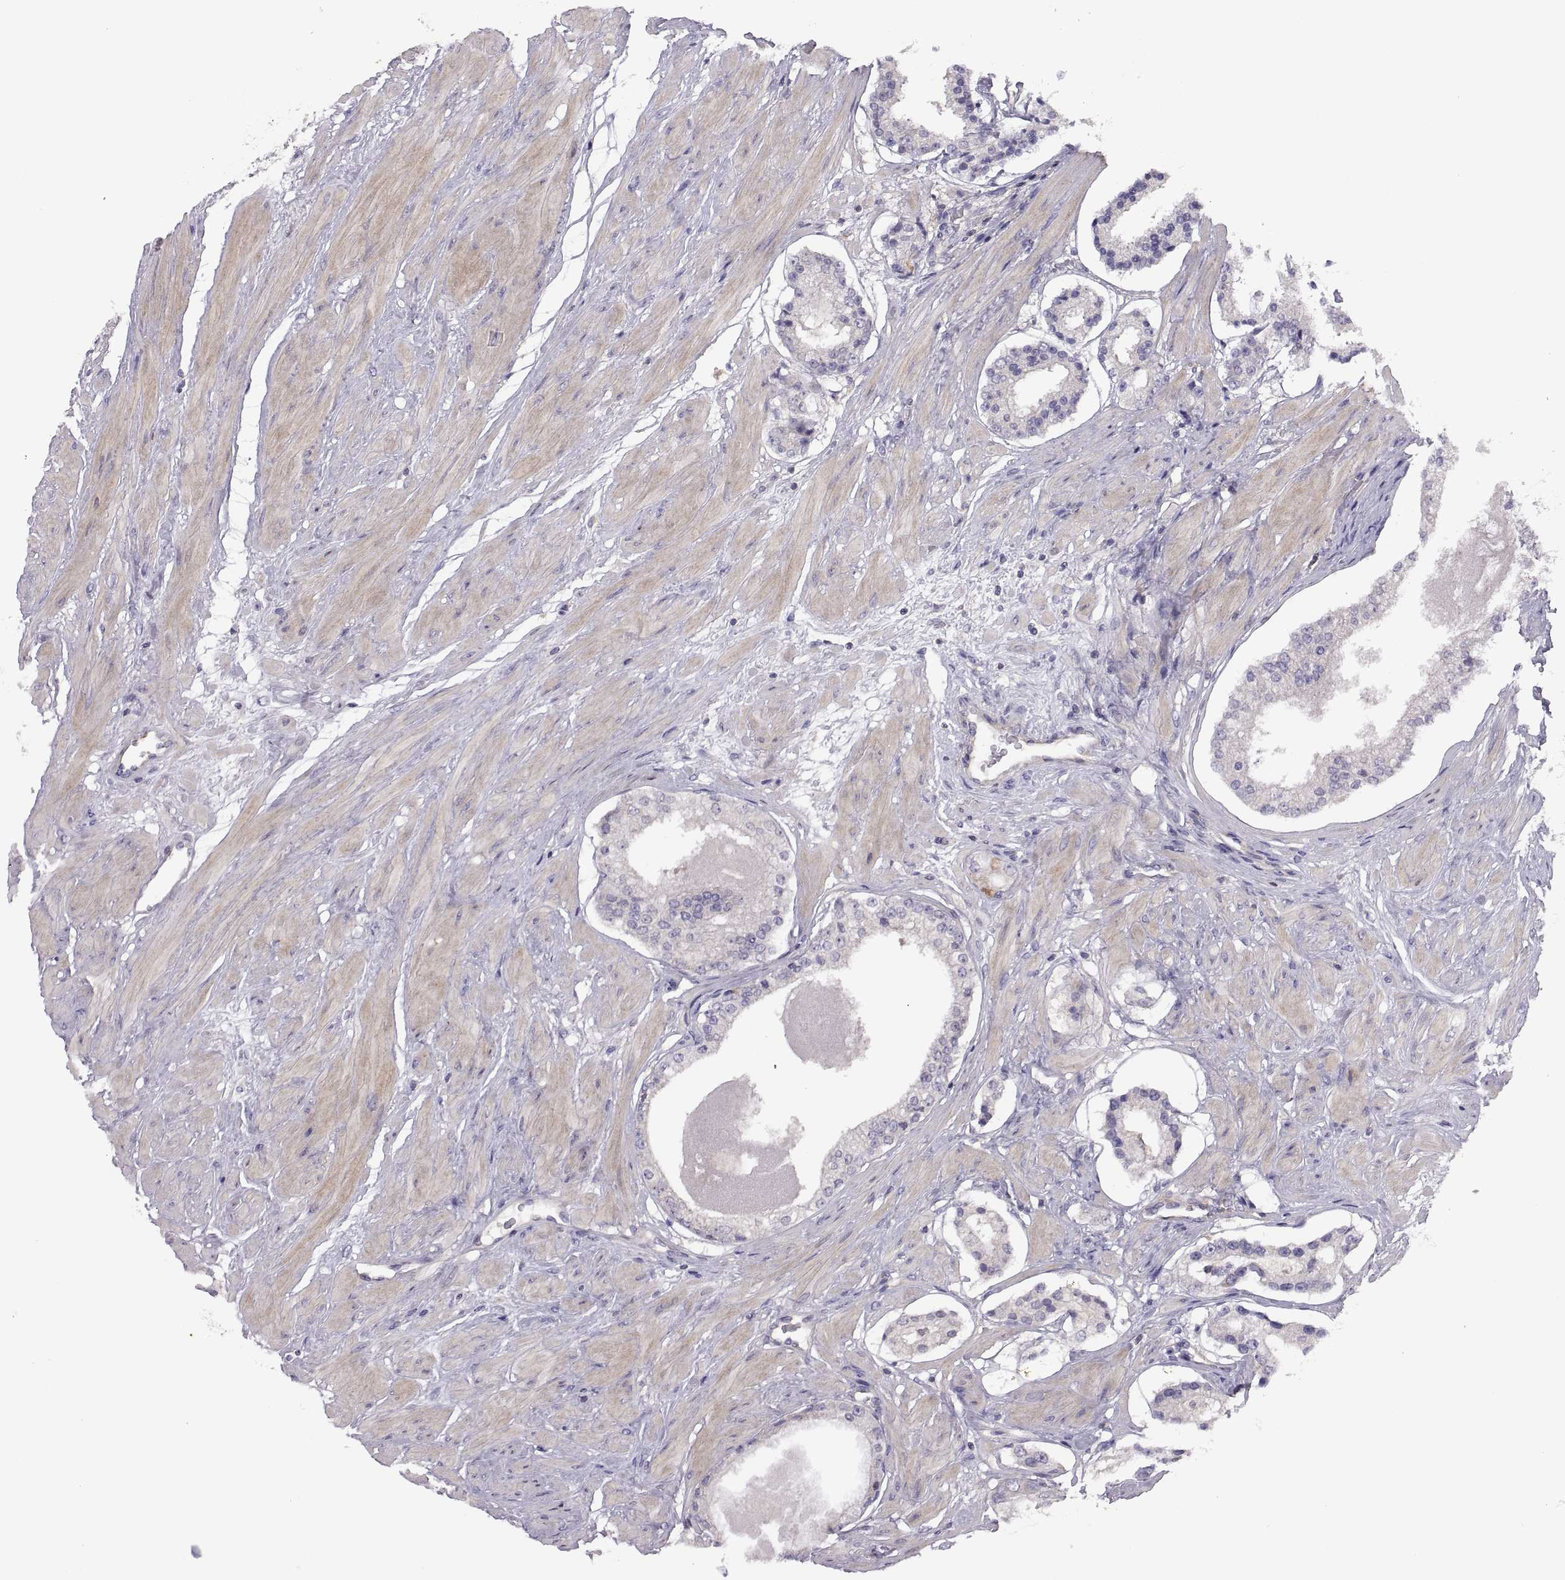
{"staining": {"intensity": "negative", "quantity": "none", "location": "none"}, "tissue": "prostate cancer", "cell_type": "Tumor cells", "image_type": "cancer", "snomed": [{"axis": "morphology", "description": "Adenocarcinoma, Low grade"}, {"axis": "topography", "description": "Prostate"}], "caption": "DAB (3,3'-diaminobenzidine) immunohistochemical staining of human adenocarcinoma (low-grade) (prostate) exhibits no significant expression in tumor cells. (Immunohistochemistry, brightfield microscopy, high magnification).", "gene": "SPATA32", "patient": {"sex": "male", "age": 60}}